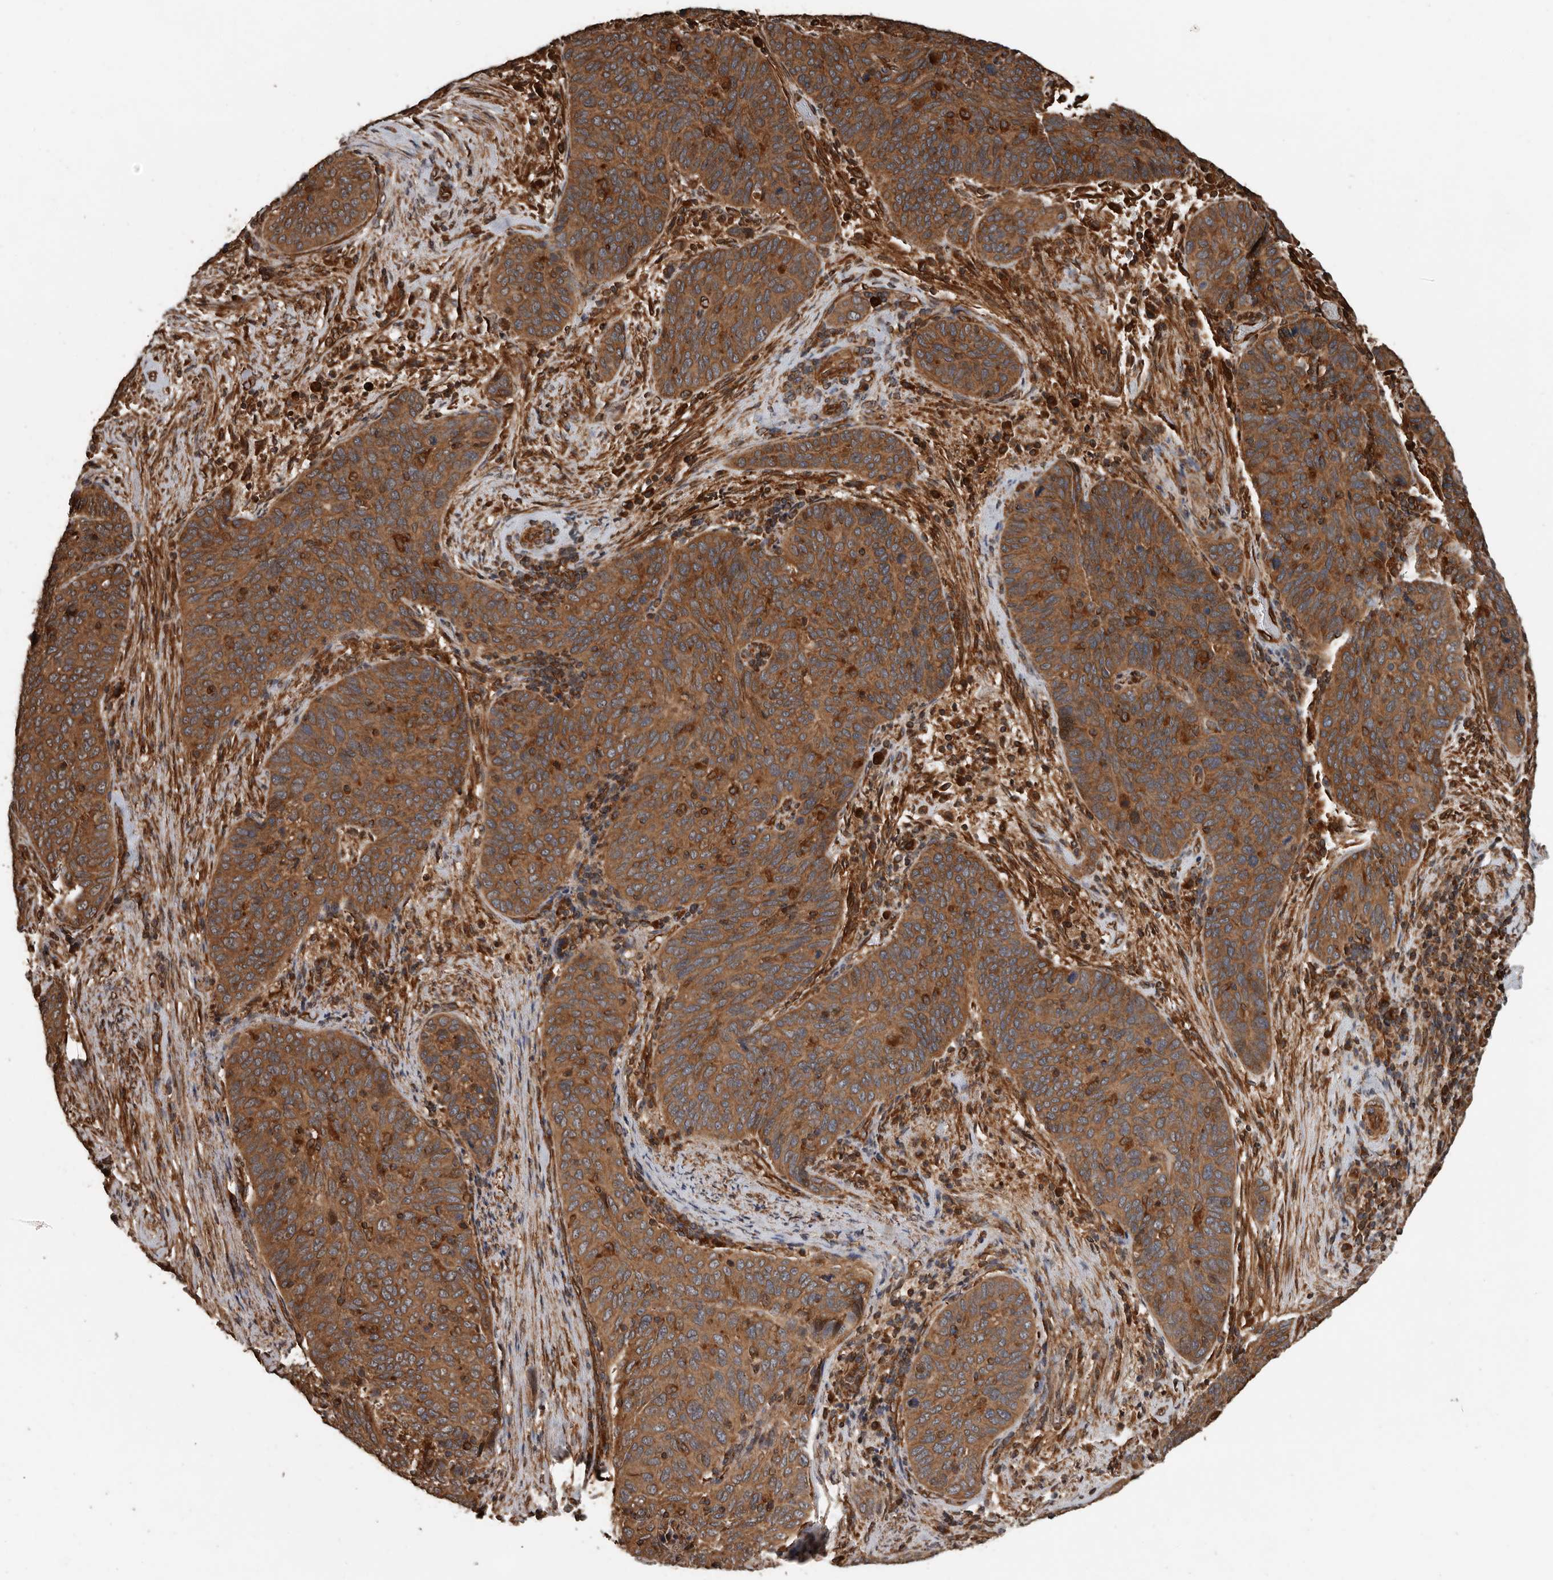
{"staining": {"intensity": "moderate", "quantity": ">75%", "location": "cytoplasmic/membranous"}, "tissue": "cervical cancer", "cell_type": "Tumor cells", "image_type": "cancer", "snomed": [{"axis": "morphology", "description": "Squamous cell carcinoma, NOS"}, {"axis": "topography", "description": "Cervix"}], "caption": "Immunohistochemistry image of cervical cancer stained for a protein (brown), which demonstrates medium levels of moderate cytoplasmic/membranous positivity in approximately >75% of tumor cells.", "gene": "YOD1", "patient": {"sex": "female", "age": 60}}